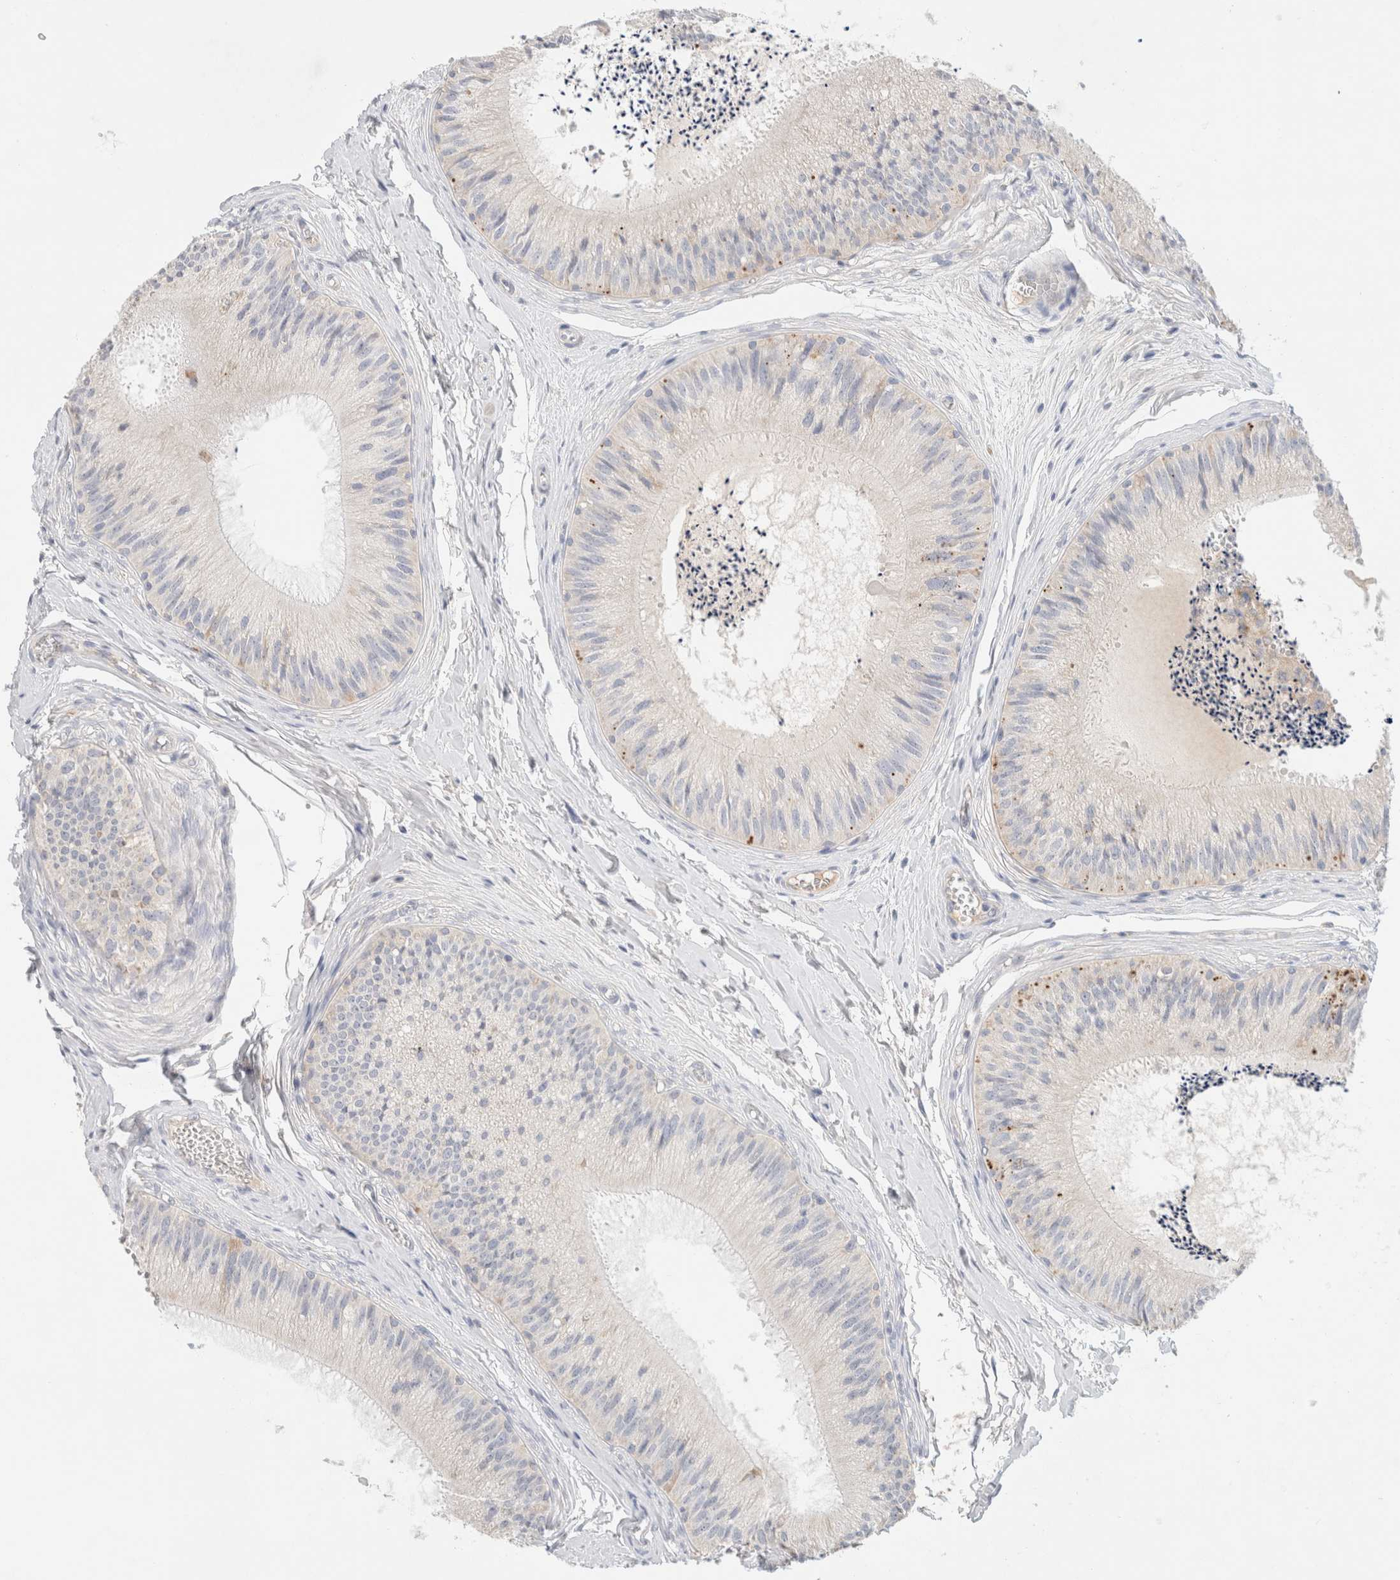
{"staining": {"intensity": "weak", "quantity": "<25%", "location": "cytoplasmic/membranous"}, "tissue": "epididymis", "cell_type": "Glandular cells", "image_type": "normal", "snomed": [{"axis": "morphology", "description": "Normal tissue, NOS"}, {"axis": "topography", "description": "Epididymis"}], "caption": "IHC micrograph of normal epididymis stained for a protein (brown), which shows no positivity in glandular cells.", "gene": "HEXD", "patient": {"sex": "male", "age": 31}}